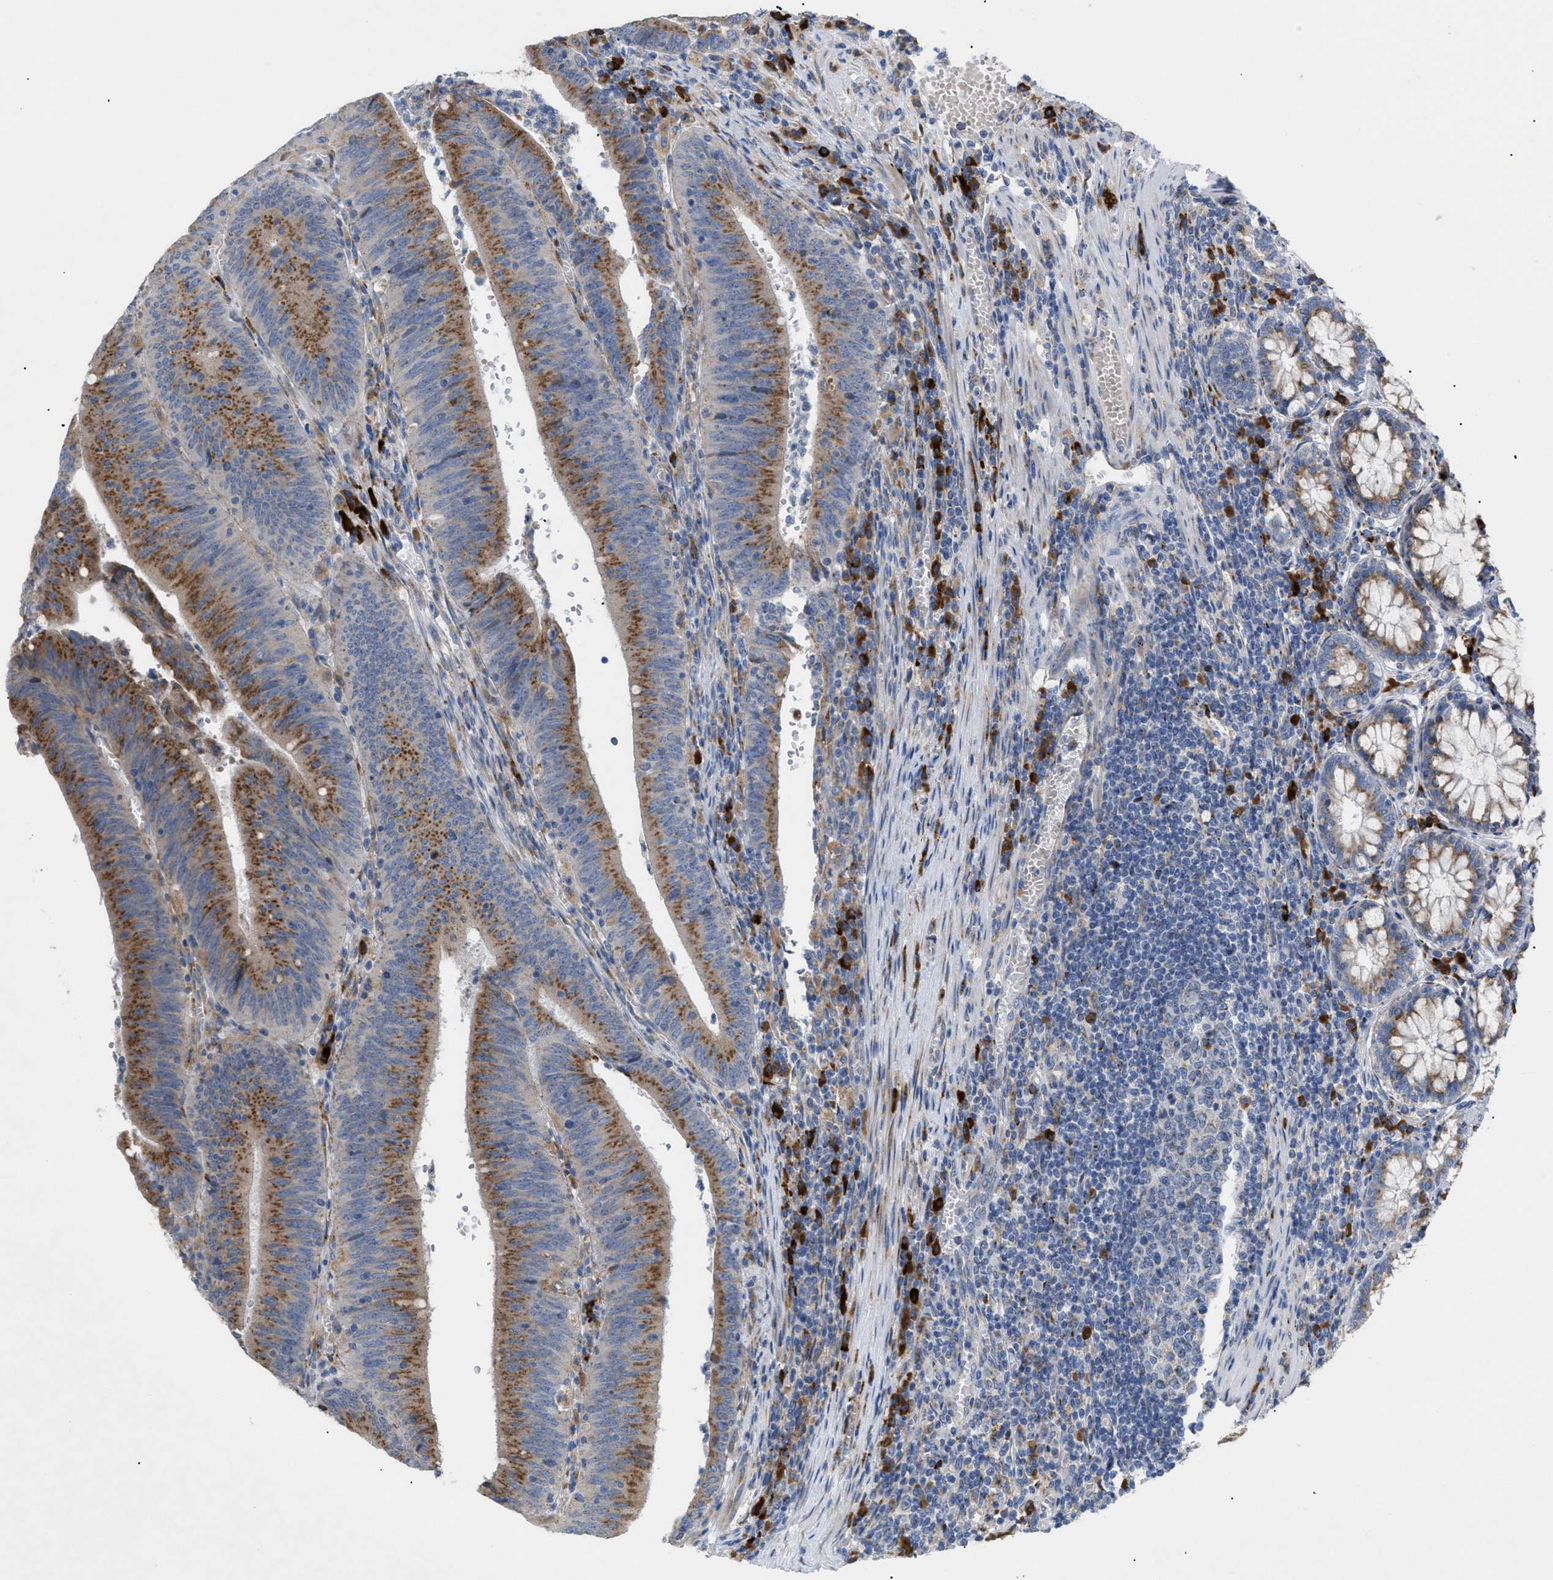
{"staining": {"intensity": "moderate", "quantity": ">75%", "location": "cytoplasmic/membranous"}, "tissue": "colorectal cancer", "cell_type": "Tumor cells", "image_type": "cancer", "snomed": [{"axis": "morphology", "description": "Normal tissue, NOS"}, {"axis": "morphology", "description": "Adenocarcinoma, NOS"}, {"axis": "topography", "description": "Rectum"}], "caption": "Moderate cytoplasmic/membranous protein staining is identified in about >75% of tumor cells in adenocarcinoma (colorectal).", "gene": "SLC50A1", "patient": {"sex": "female", "age": 66}}